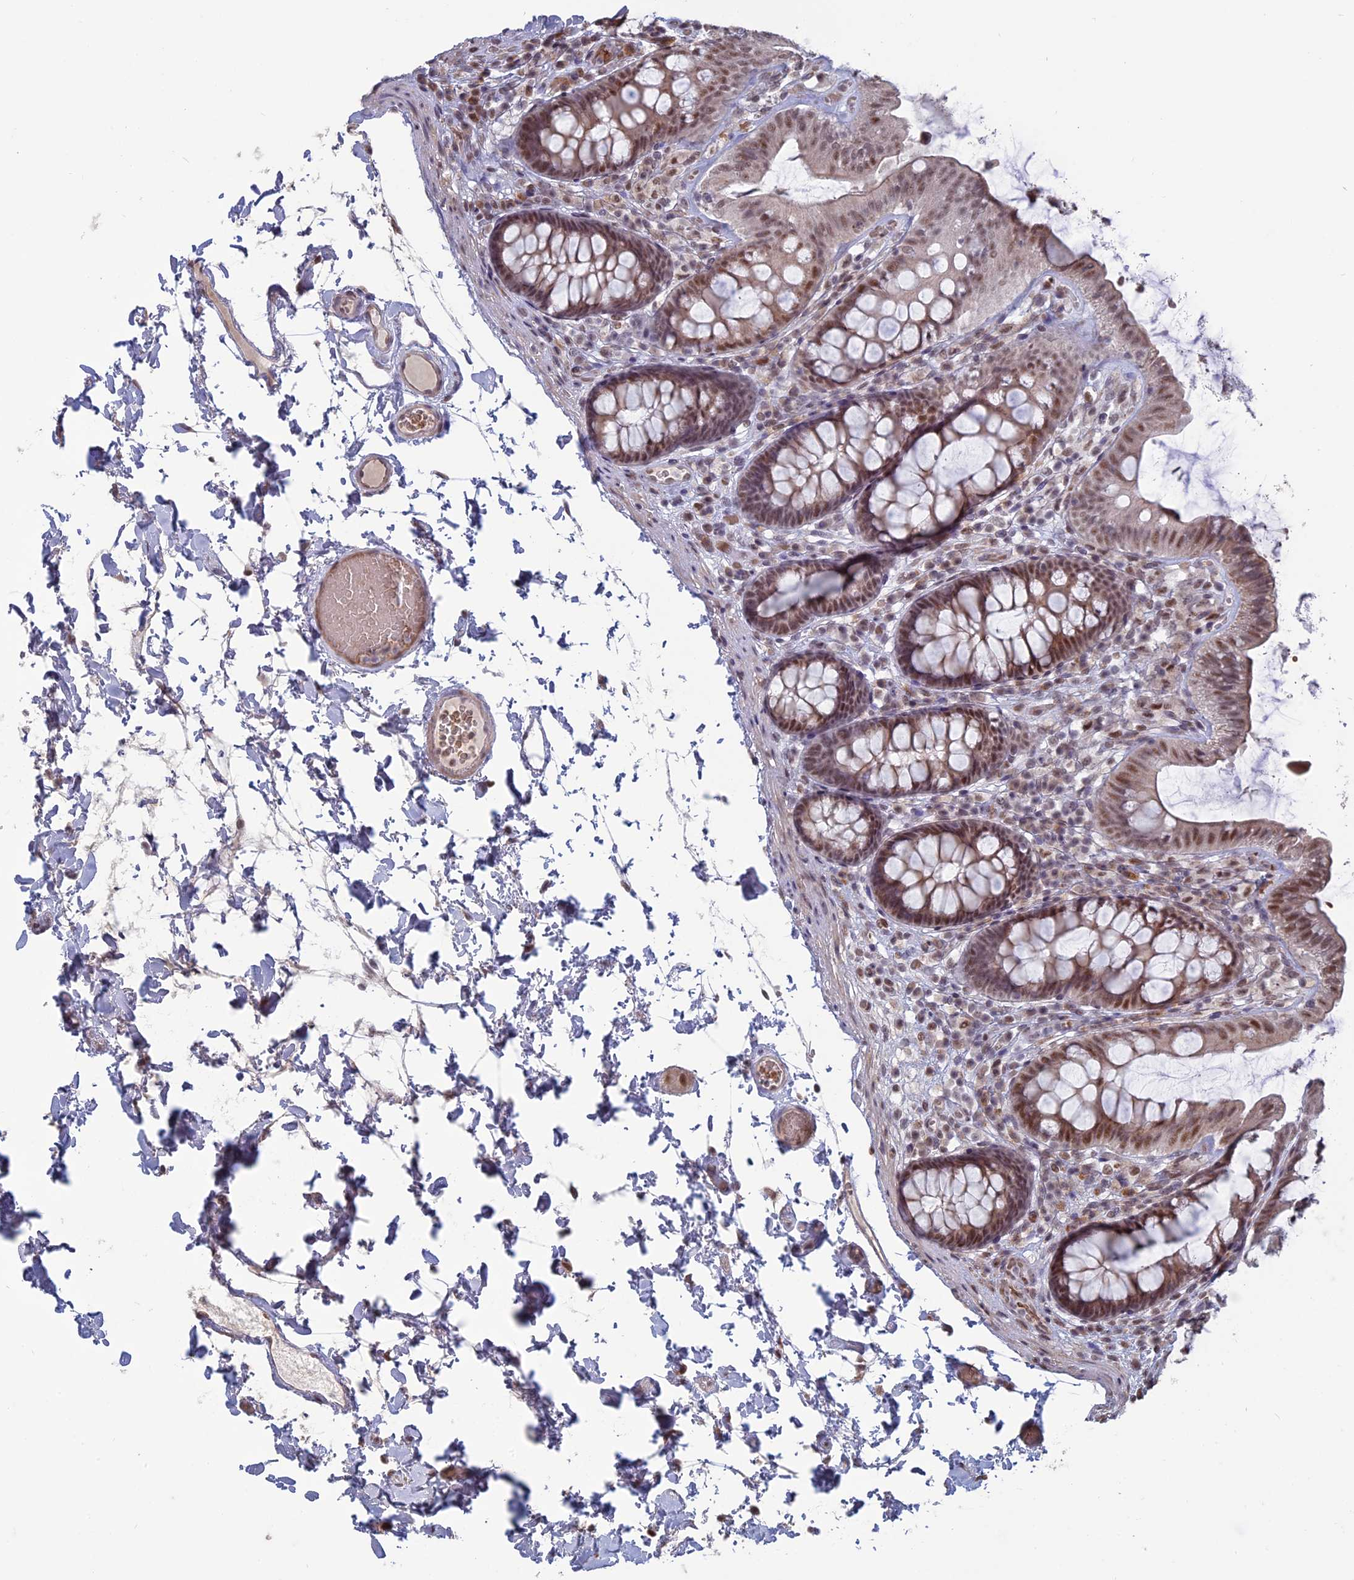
{"staining": {"intensity": "moderate", "quantity": ">75%", "location": "cytoplasmic/membranous,nuclear"}, "tissue": "colon", "cell_type": "Endothelial cells", "image_type": "normal", "snomed": [{"axis": "morphology", "description": "Normal tissue, NOS"}, {"axis": "topography", "description": "Colon"}], "caption": "Endothelial cells show medium levels of moderate cytoplasmic/membranous,nuclear staining in approximately >75% of cells in unremarkable colon. The protein is shown in brown color, while the nuclei are stained blue.", "gene": "MFAP1", "patient": {"sex": "male", "age": 84}}